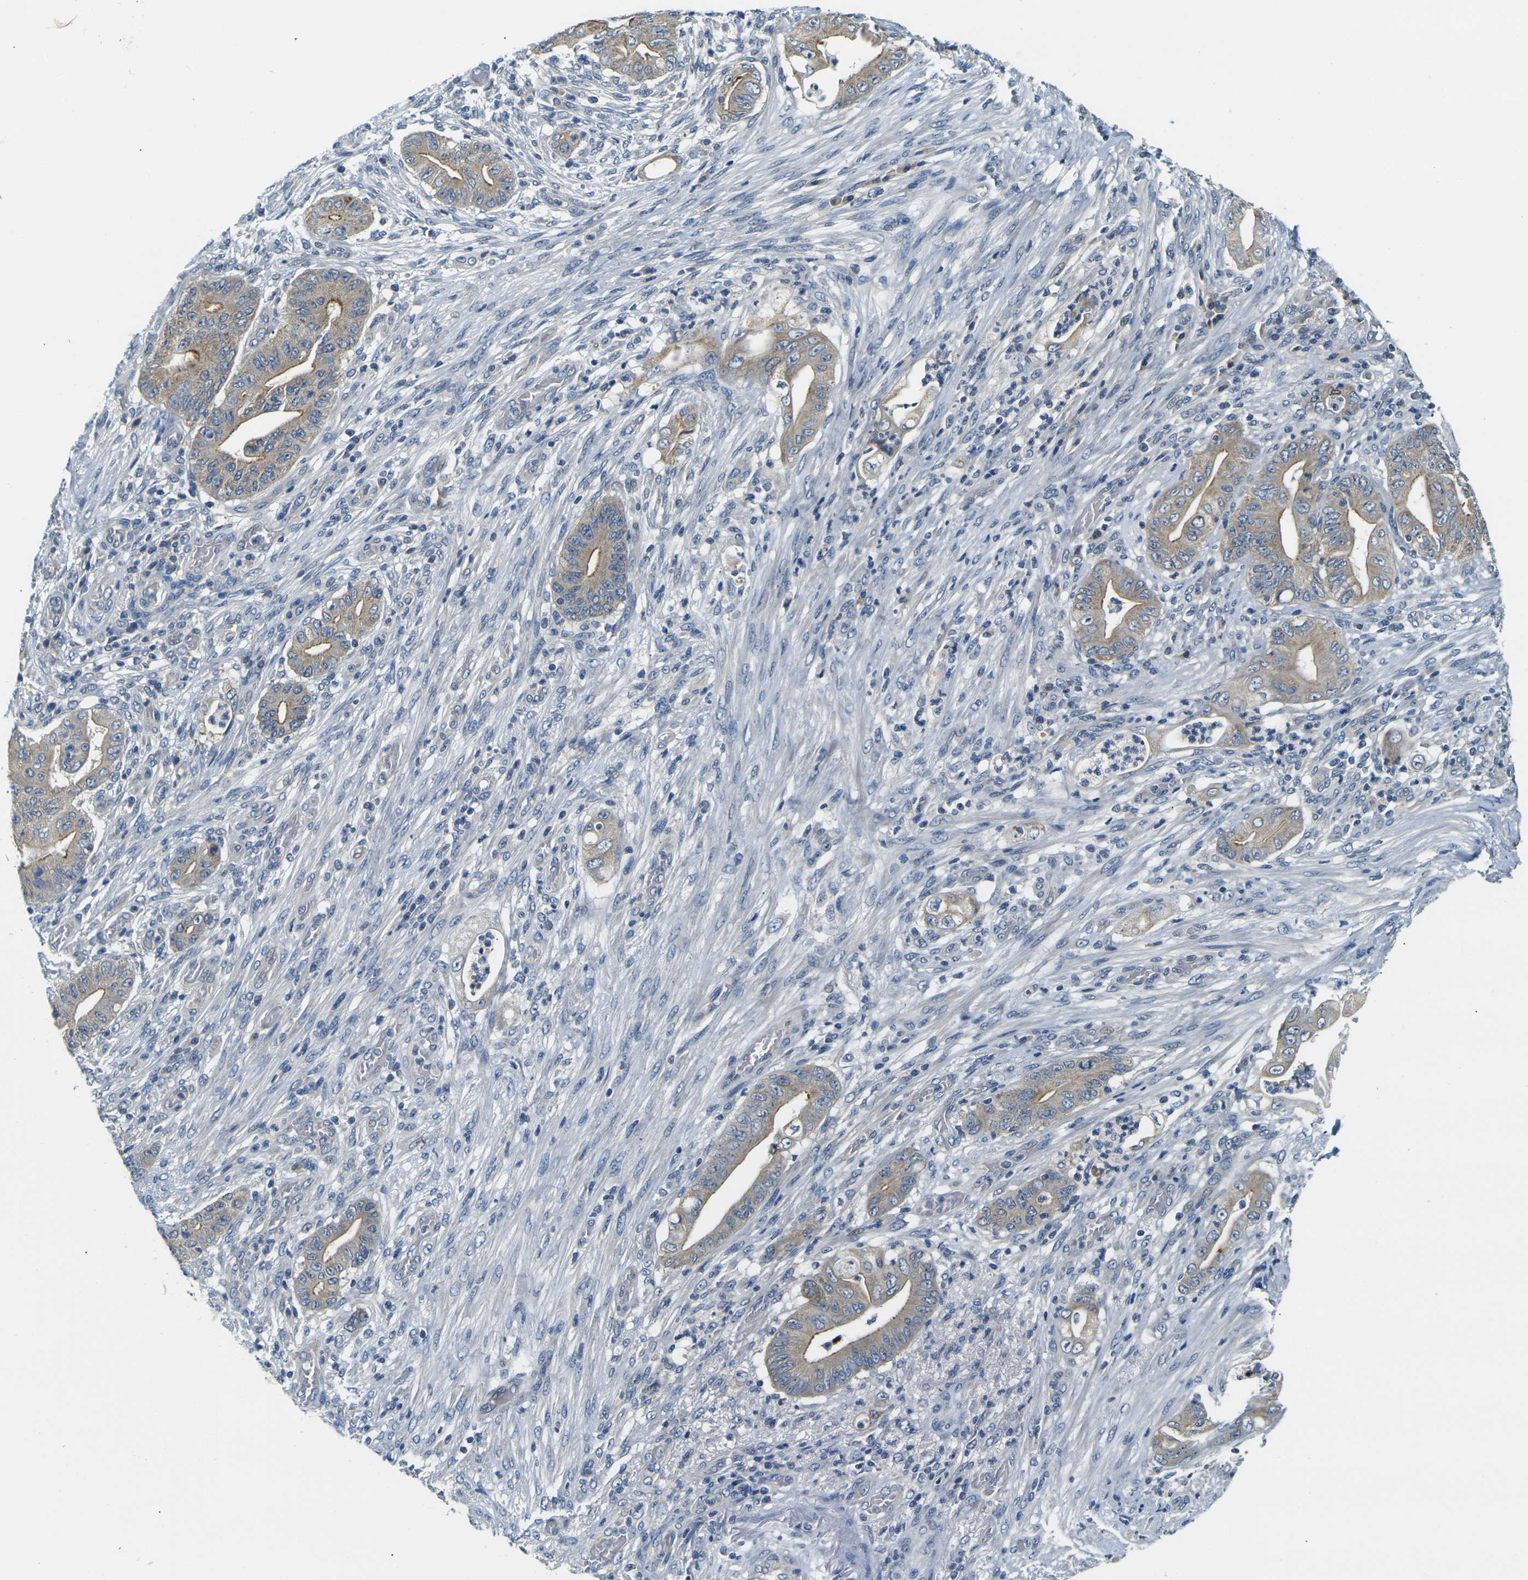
{"staining": {"intensity": "weak", "quantity": ">75%", "location": "cytoplasmic/membranous"}, "tissue": "stomach cancer", "cell_type": "Tumor cells", "image_type": "cancer", "snomed": [{"axis": "morphology", "description": "Adenocarcinoma, NOS"}, {"axis": "topography", "description": "Stomach"}], "caption": "Stomach cancer (adenocarcinoma) stained for a protein (brown) reveals weak cytoplasmic/membranous positive positivity in about >75% of tumor cells.", "gene": "SHISAL2B", "patient": {"sex": "female", "age": 73}}